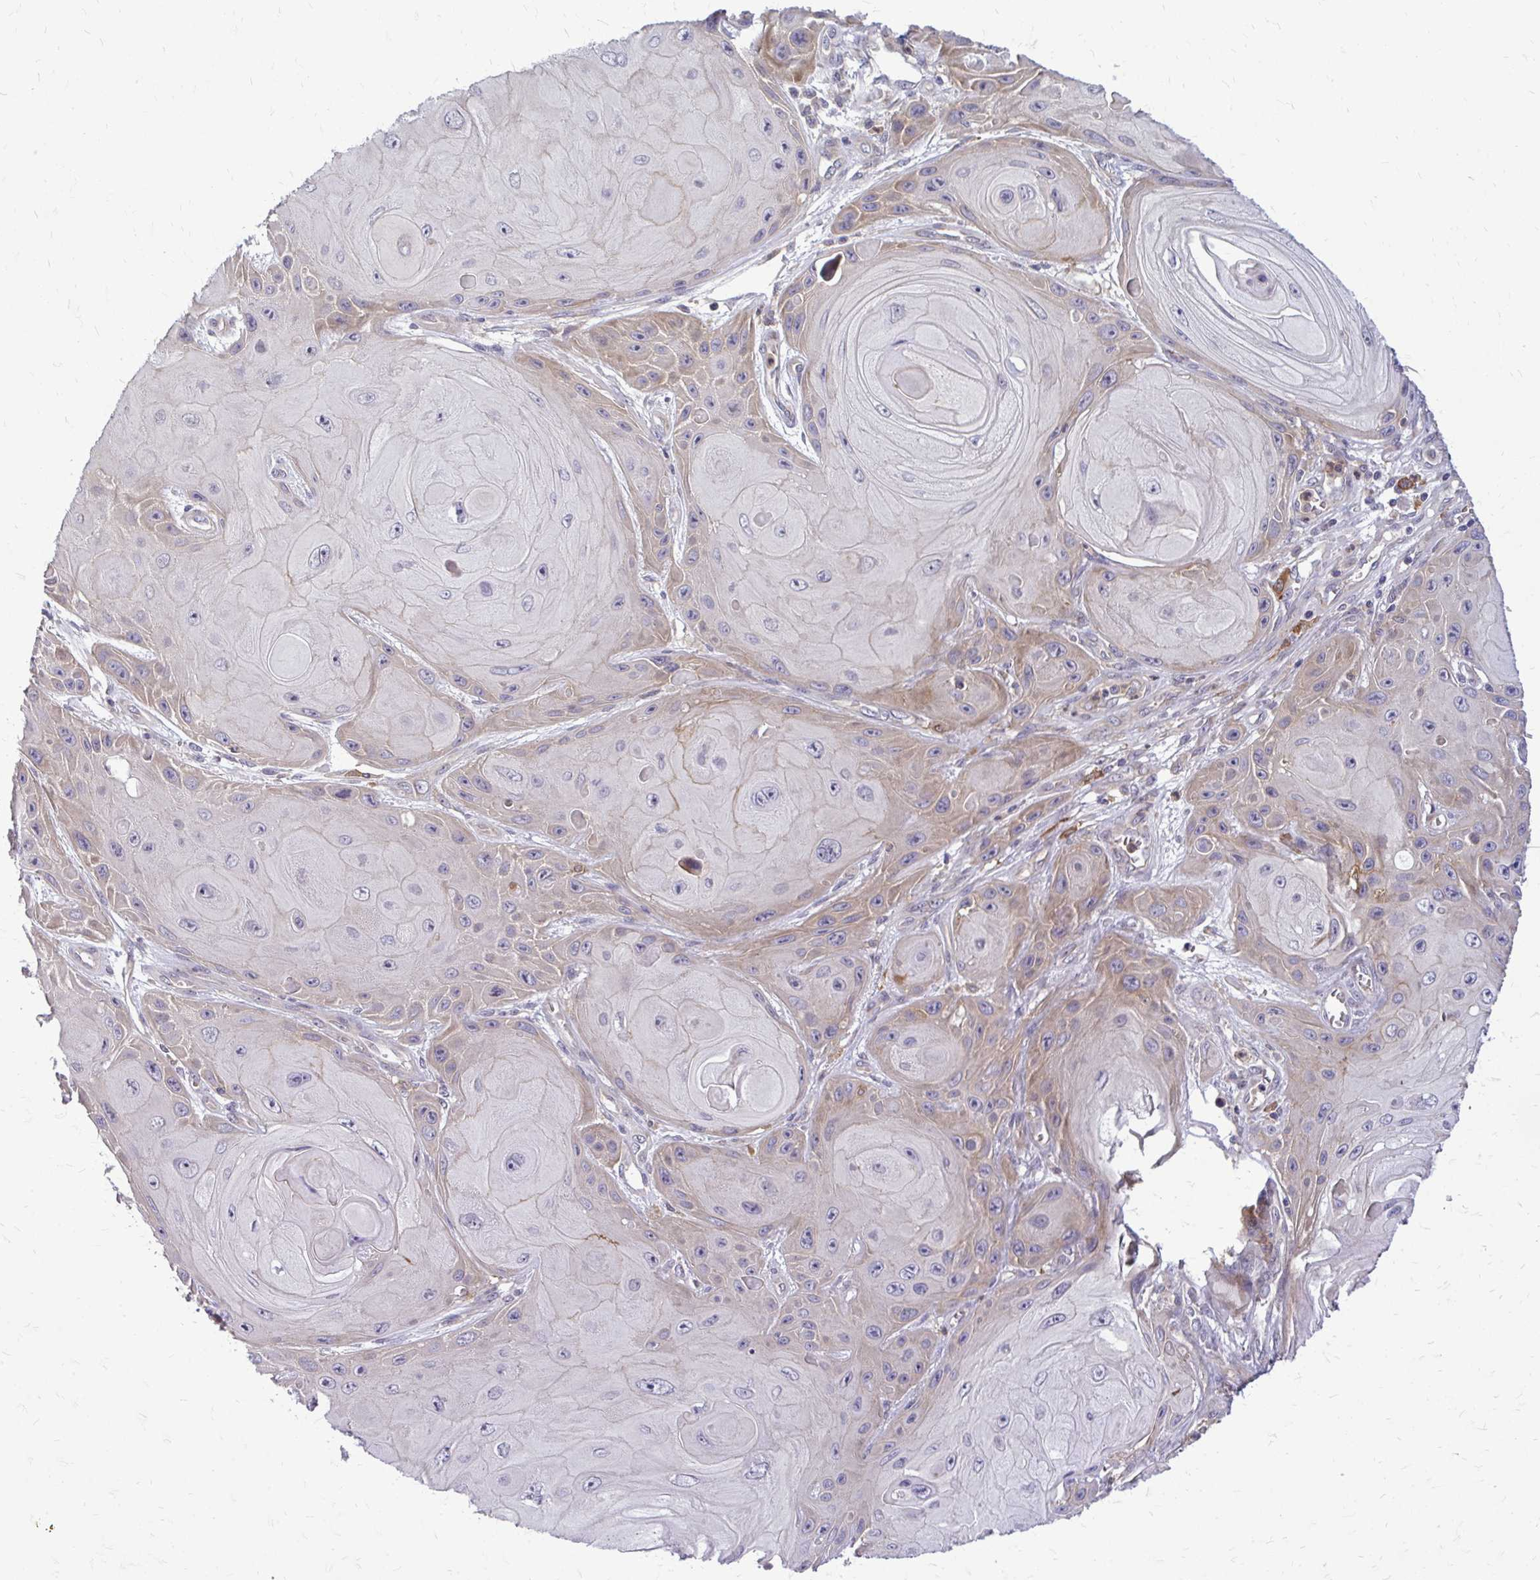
{"staining": {"intensity": "moderate", "quantity": "25%-75%", "location": "cytoplasmic/membranous"}, "tissue": "skin cancer", "cell_type": "Tumor cells", "image_type": "cancer", "snomed": [{"axis": "morphology", "description": "Squamous cell carcinoma, NOS"}, {"axis": "topography", "description": "Skin"}], "caption": "DAB (3,3'-diaminobenzidine) immunohistochemical staining of human skin squamous cell carcinoma reveals moderate cytoplasmic/membranous protein expression in approximately 25%-75% of tumor cells.", "gene": "OXNAD1", "patient": {"sex": "female", "age": 94}}